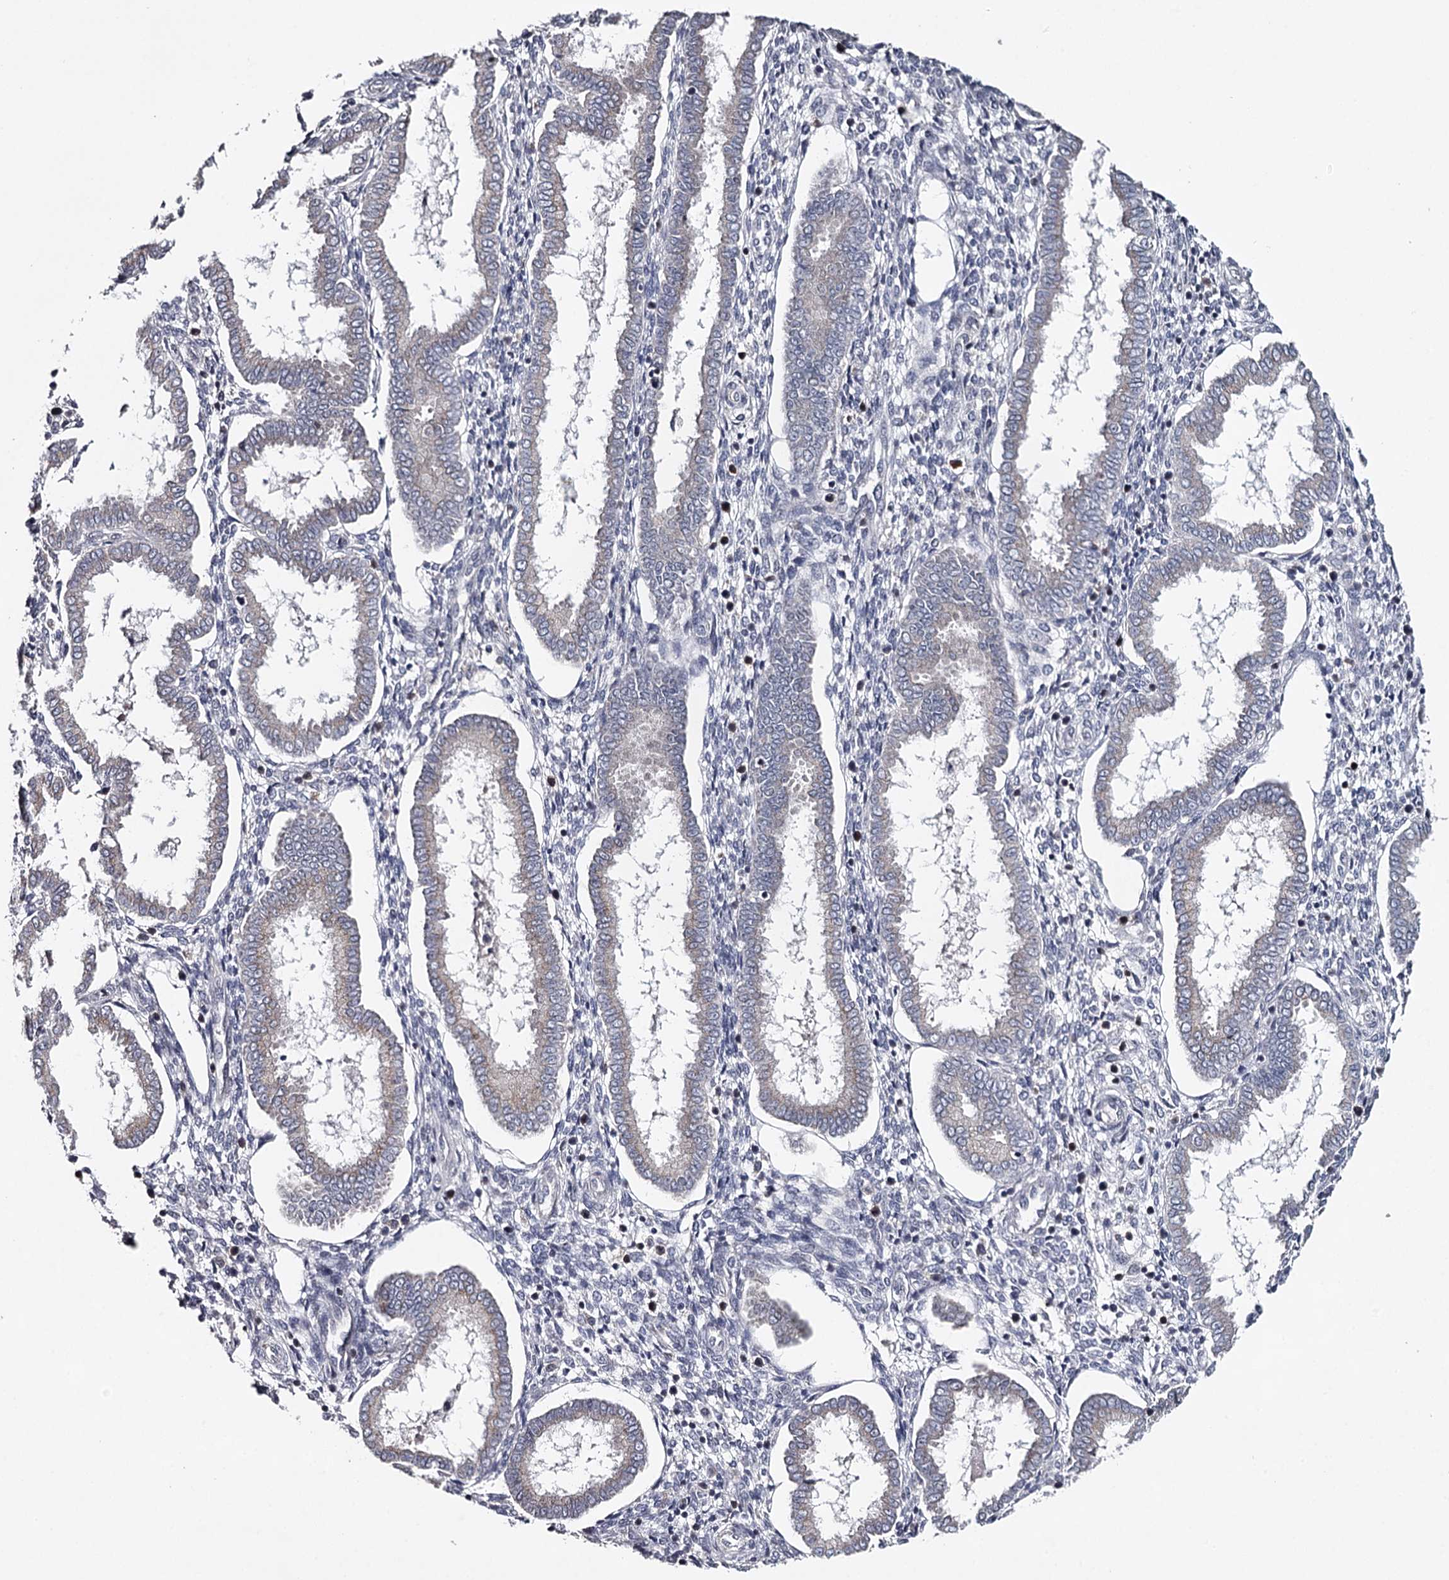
{"staining": {"intensity": "negative", "quantity": "none", "location": "none"}, "tissue": "endometrium", "cell_type": "Cells in endometrial stroma", "image_type": "normal", "snomed": [{"axis": "morphology", "description": "Normal tissue, NOS"}, {"axis": "topography", "description": "Endometrium"}], "caption": "This is a image of IHC staining of normal endometrium, which shows no expression in cells in endometrial stroma.", "gene": "GTSF1", "patient": {"sex": "female", "age": 24}}